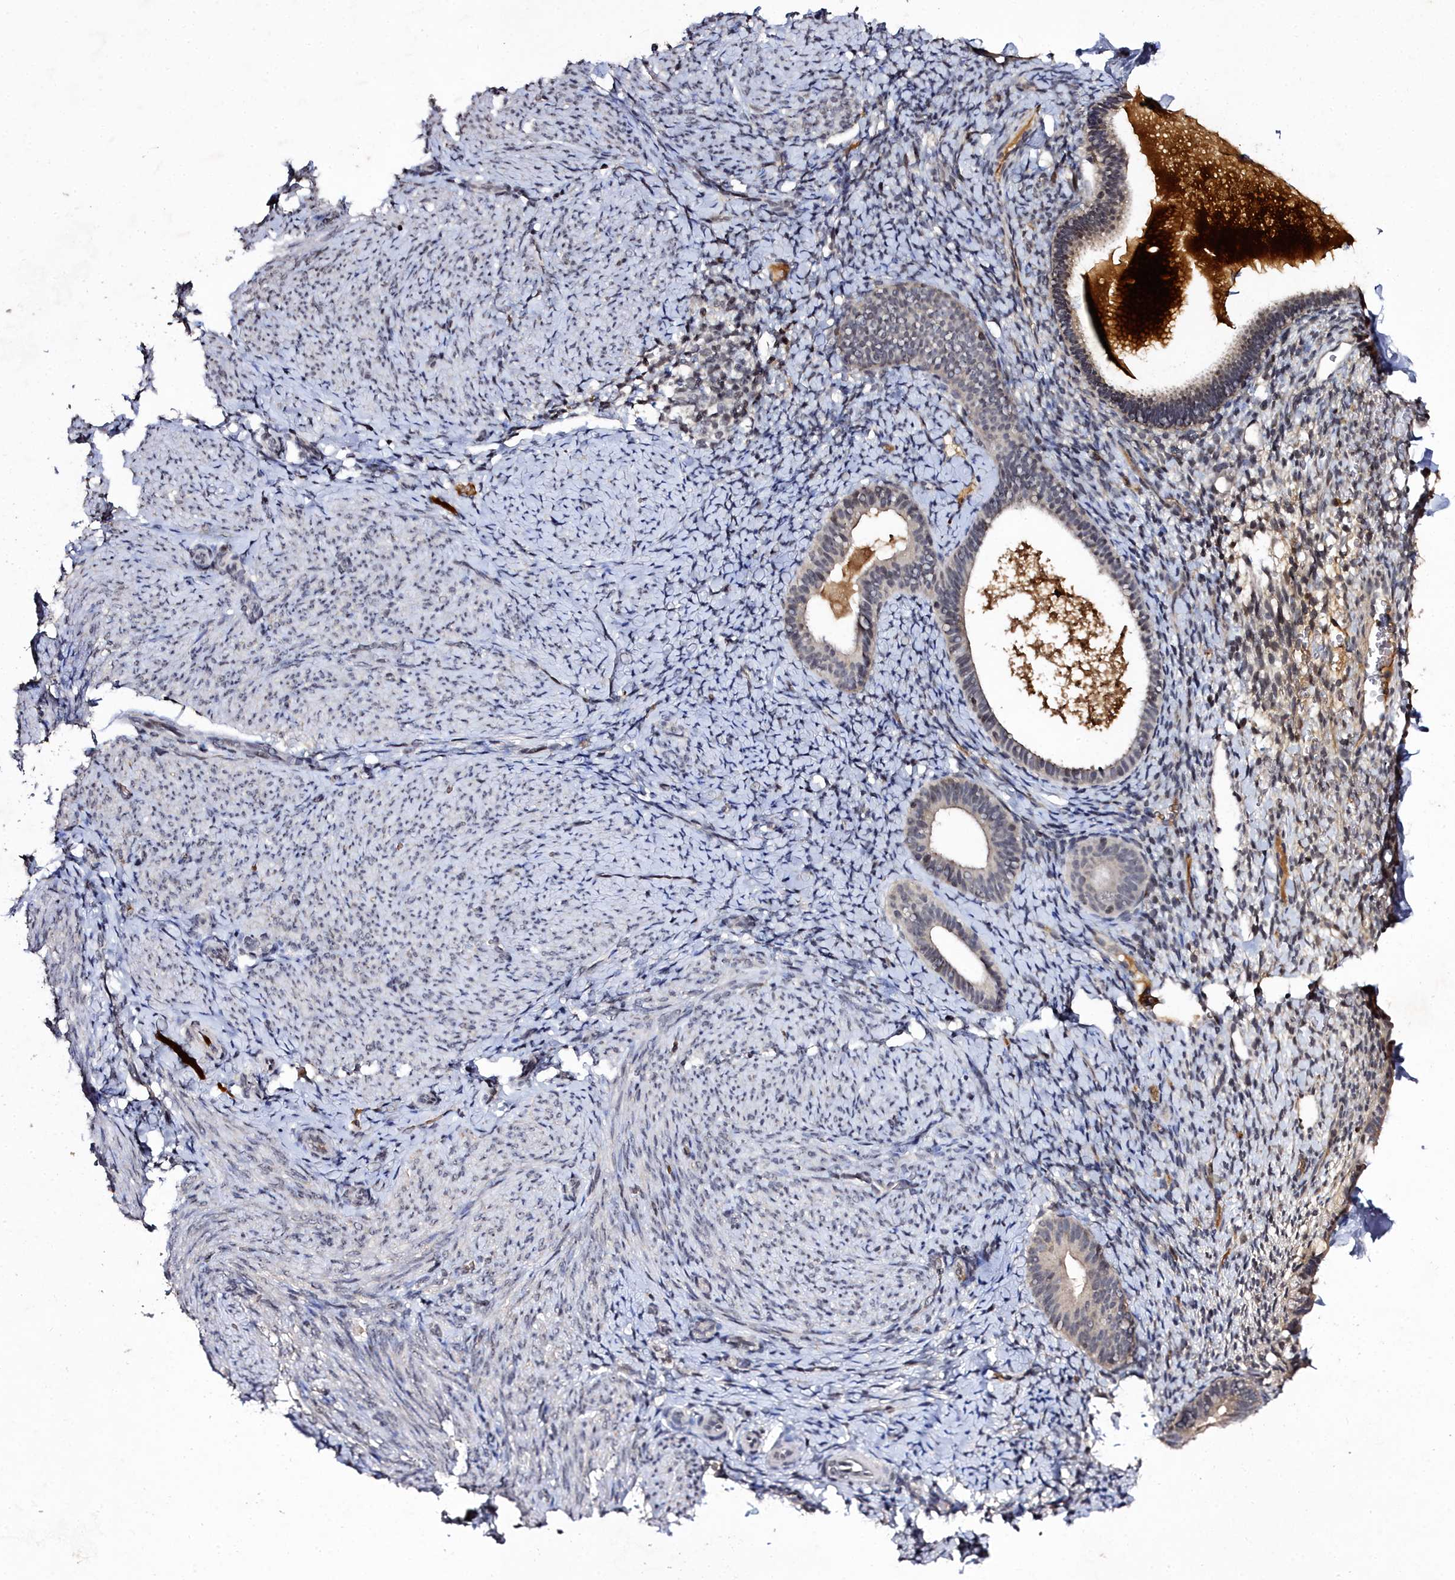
{"staining": {"intensity": "negative", "quantity": "none", "location": "none"}, "tissue": "endometrium", "cell_type": "Cells in endometrial stroma", "image_type": "normal", "snomed": [{"axis": "morphology", "description": "Normal tissue, NOS"}, {"axis": "topography", "description": "Endometrium"}], "caption": "An immunohistochemistry (IHC) image of unremarkable endometrium is shown. There is no staining in cells in endometrial stroma of endometrium. The staining is performed using DAB (3,3'-diaminobenzidine) brown chromogen with nuclei counter-stained in using hematoxylin.", "gene": "FZD4", "patient": {"sex": "female", "age": 65}}